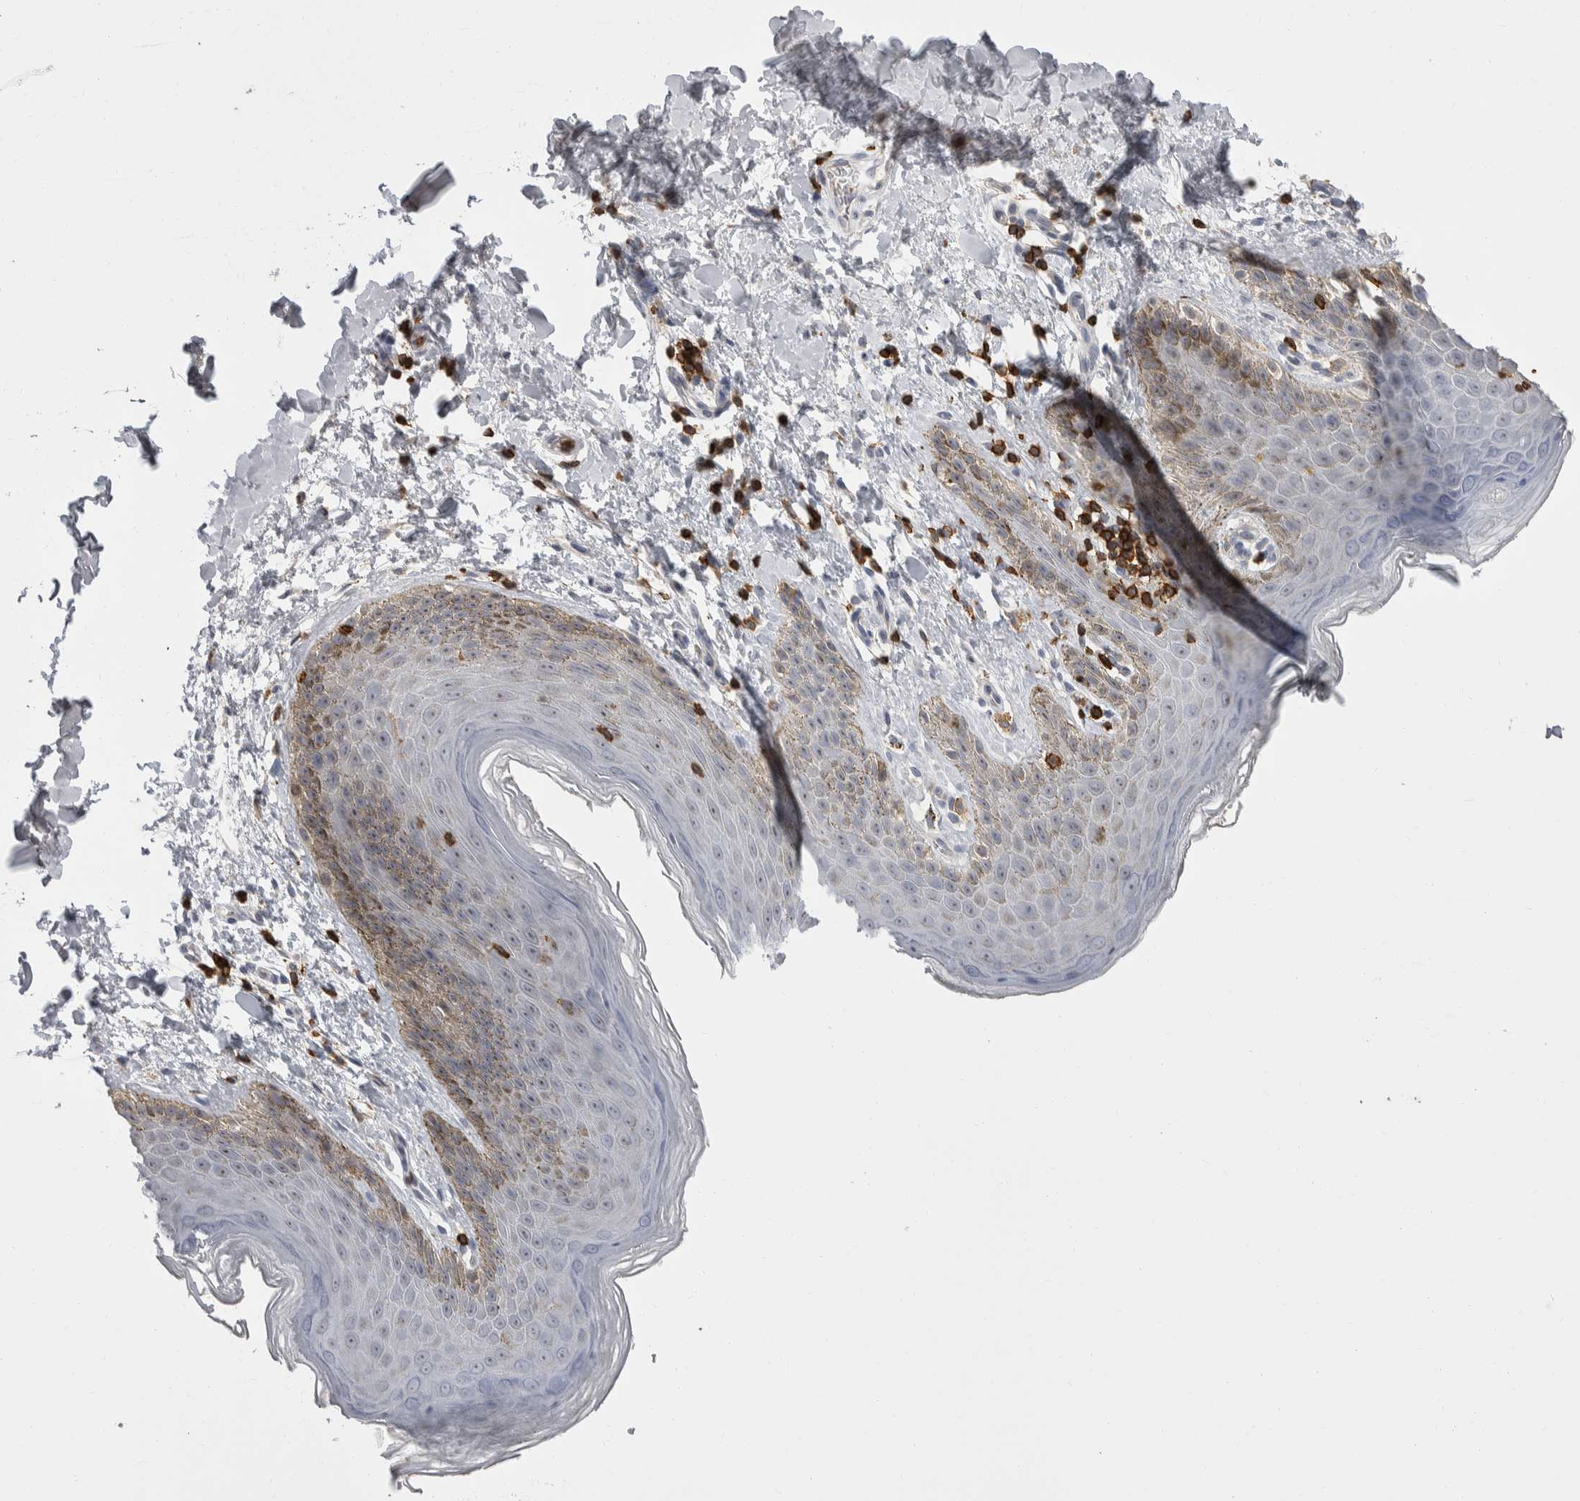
{"staining": {"intensity": "negative", "quantity": "none", "location": "none"}, "tissue": "skin", "cell_type": "Epidermal cells", "image_type": "normal", "snomed": [{"axis": "morphology", "description": "Normal tissue, NOS"}, {"axis": "topography", "description": "Anal"}, {"axis": "topography", "description": "Peripheral nerve tissue"}], "caption": "Immunohistochemical staining of benign skin demonstrates no significant staining in epidermal cells. (DAB (3,3'-diaminobenzidine) IHC, high magnification).", "gene": "CEP295NL", "patient": {"sex": "male", "age": 44}}